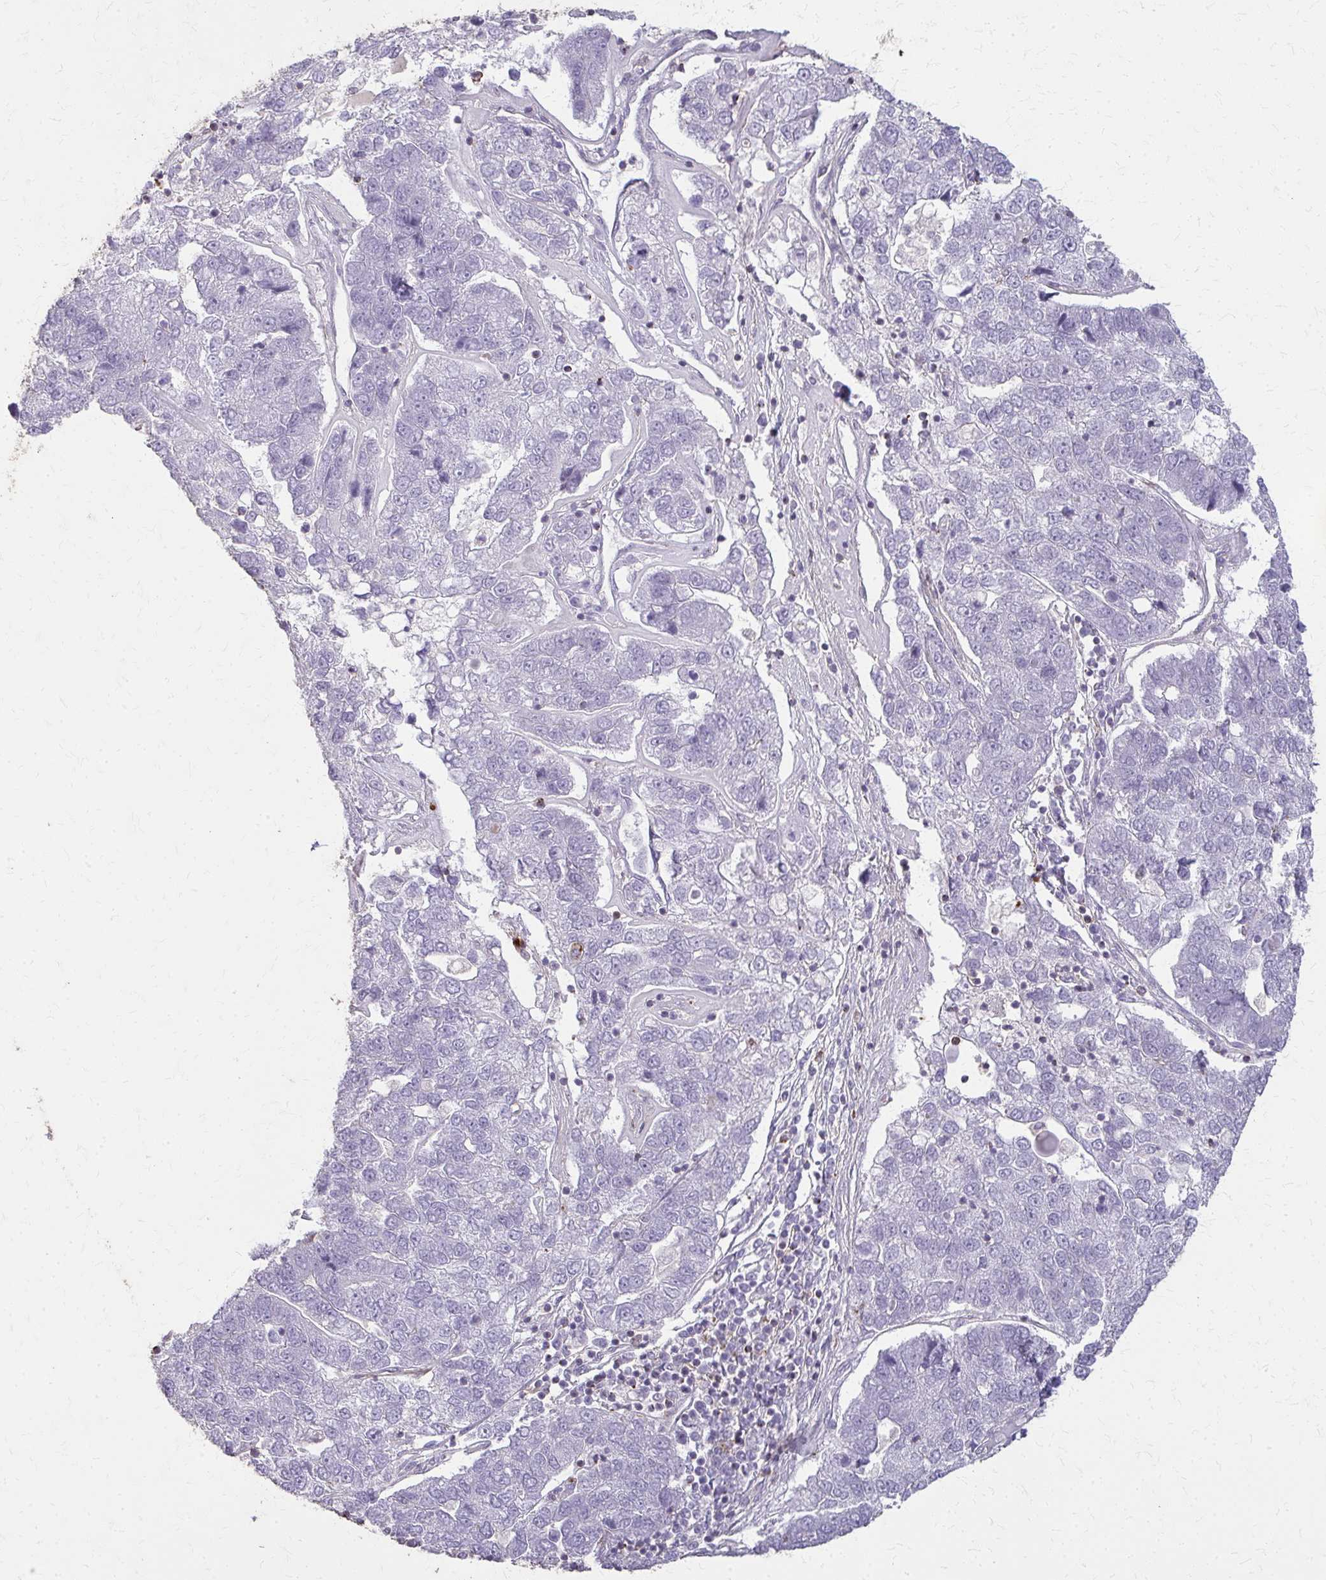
{"staining": {"intensity": "negative", "quantity": "none", "location": "none"}, "tissue": "pancreatic cancer", "cell_type": "Tumor cells", "image_type": "cancer", "snomed": [{"axis": "morphology", "description": "Adenocarcinoma, NOS"}, {"axis": "topography", "description": "Pancreas"}], "caption": "IHC image of neoplastic tissue: human pancreatic adenocarcinoma stained with DAB (3,3'-diaminobenzidine) reveals no significant protein staining in tumor cells.", "gene": "TENM4", "patient": {"sex": "female", "age": 61}}